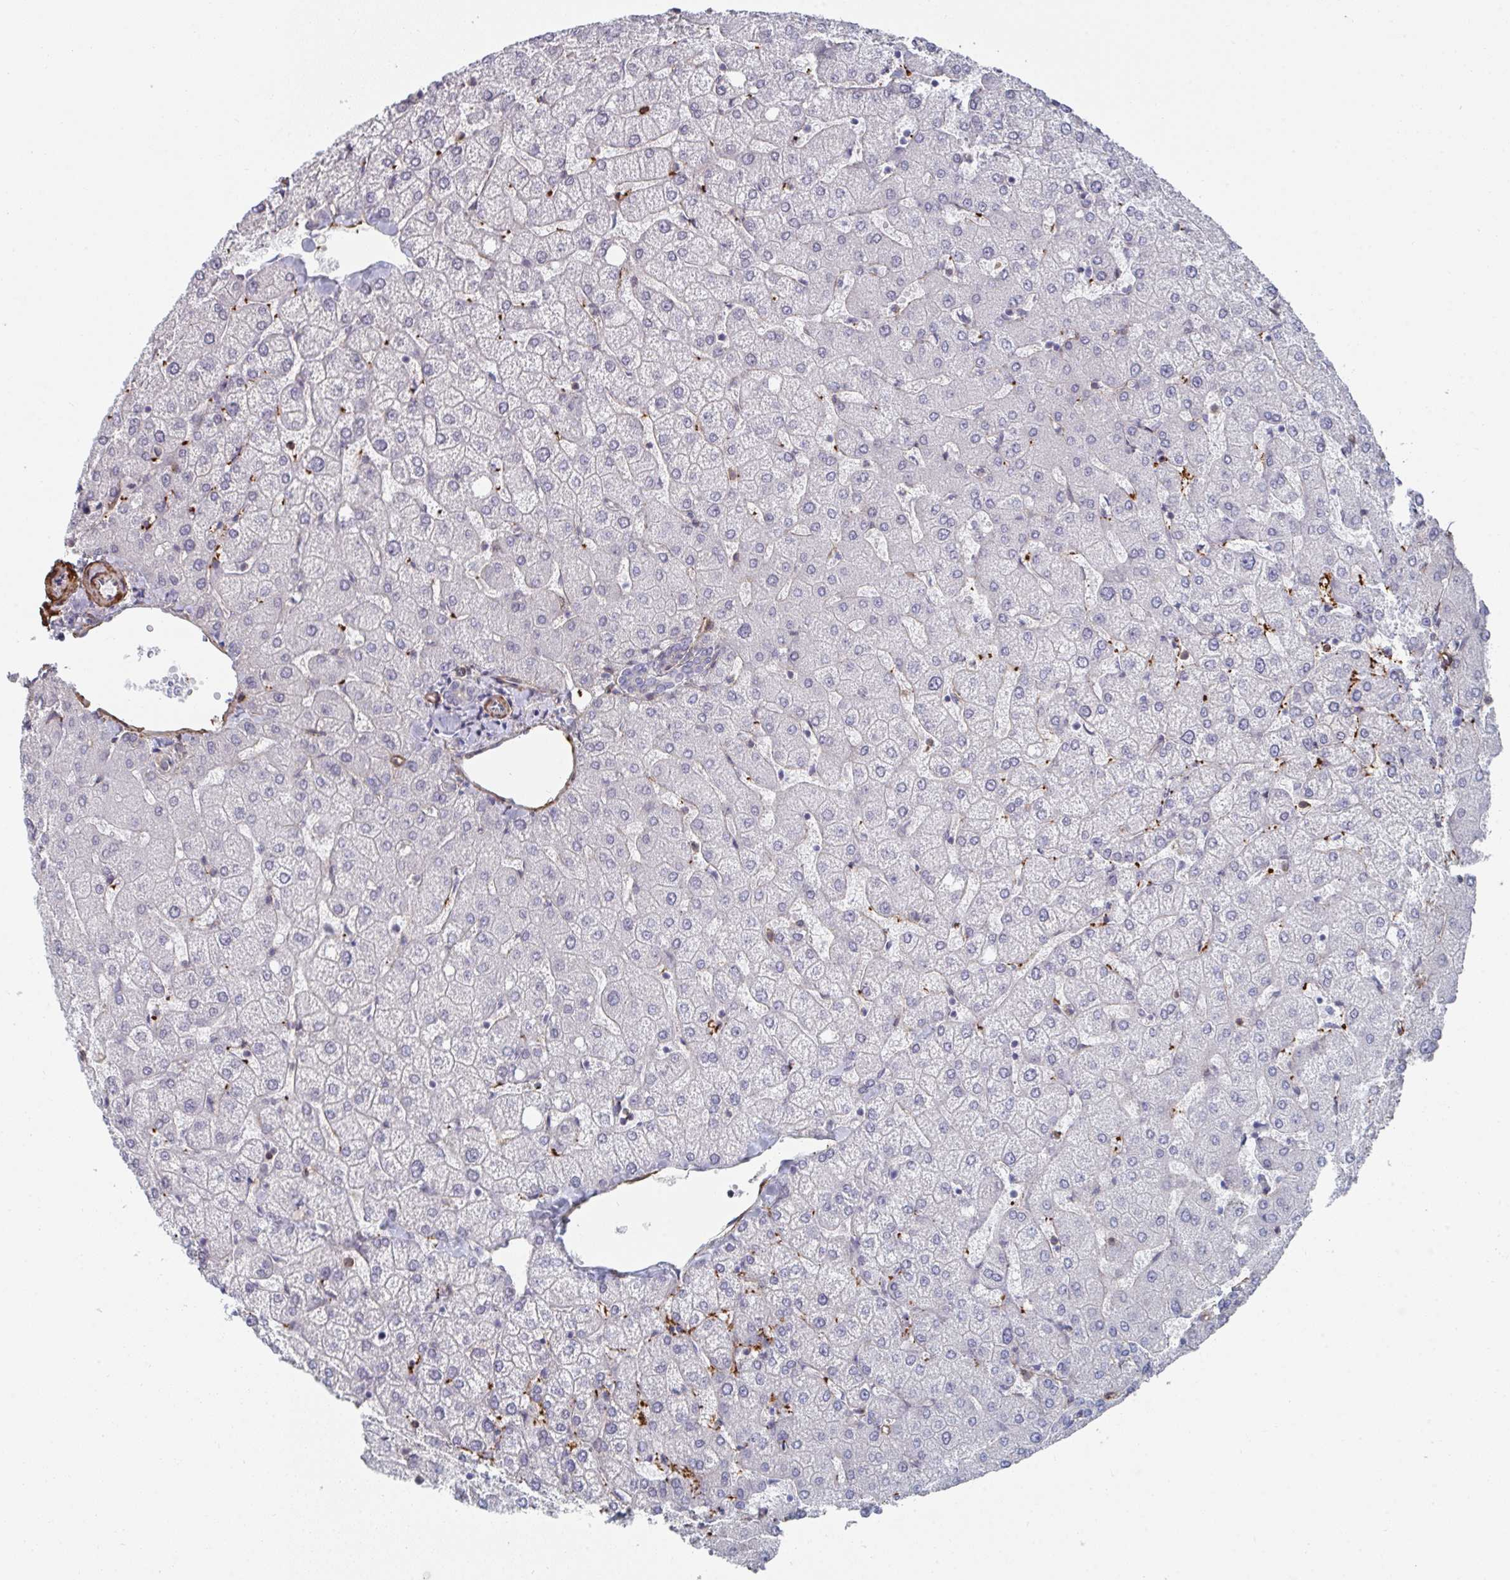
{"staining": {"intensity": "negative", "quantity": "none", "location": "none"}, "tissue": "liver", "cell_type": "Cholangiocytes", "image_type": "normal", "snomed": [{"axis": "morphology", "description": "Normal tissue, NOS"}, {"axis": "topography", "description": "Liver"}], "caption": "This is an IHC histopathology image of benign liver. There is no positivity in cholangiocytes.", "gene": "NEURL4", "patient": {"sex": "female", "age": 54}}